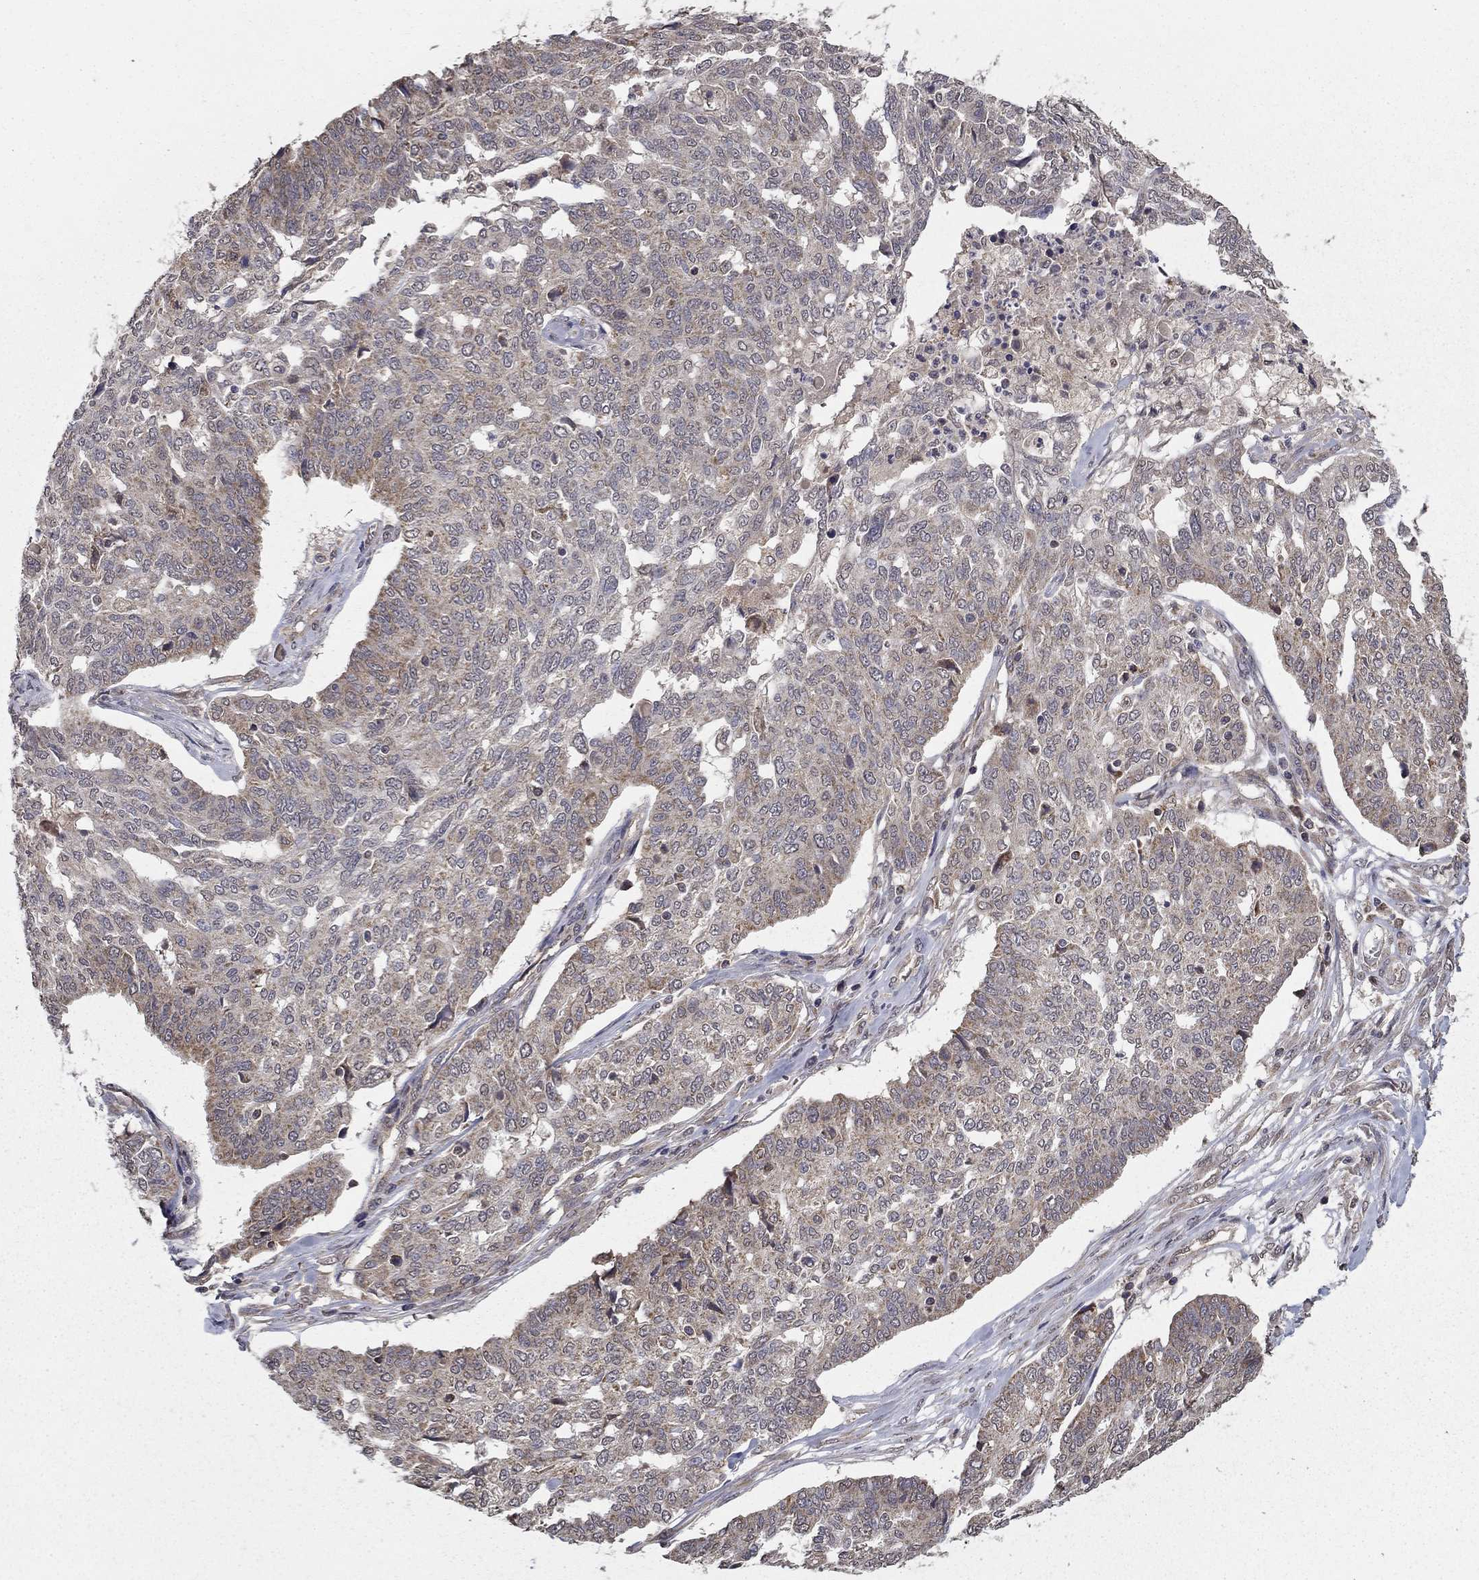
{"staining": {"intensity": "weak", "quantity": "<25%", "location": "cytoplasmic/membranous"}, "tissue": "ovarian cancer", "cell_type": "Tumor cells", "image_type": "cancer", "snomed": [{"axis": "morphology", "description": "Cystadenocarcinoma, serous, NOS"}, {"axis": "topography", "description": "Ovary"}], "caption": "The immunohistochemistry micrograph has no significant staining in tumor cells of ovarian serous cystadenocarcinoma tissue.", "gene": "SLC2A13", "patient": {"sex": "female", "age": 67}}